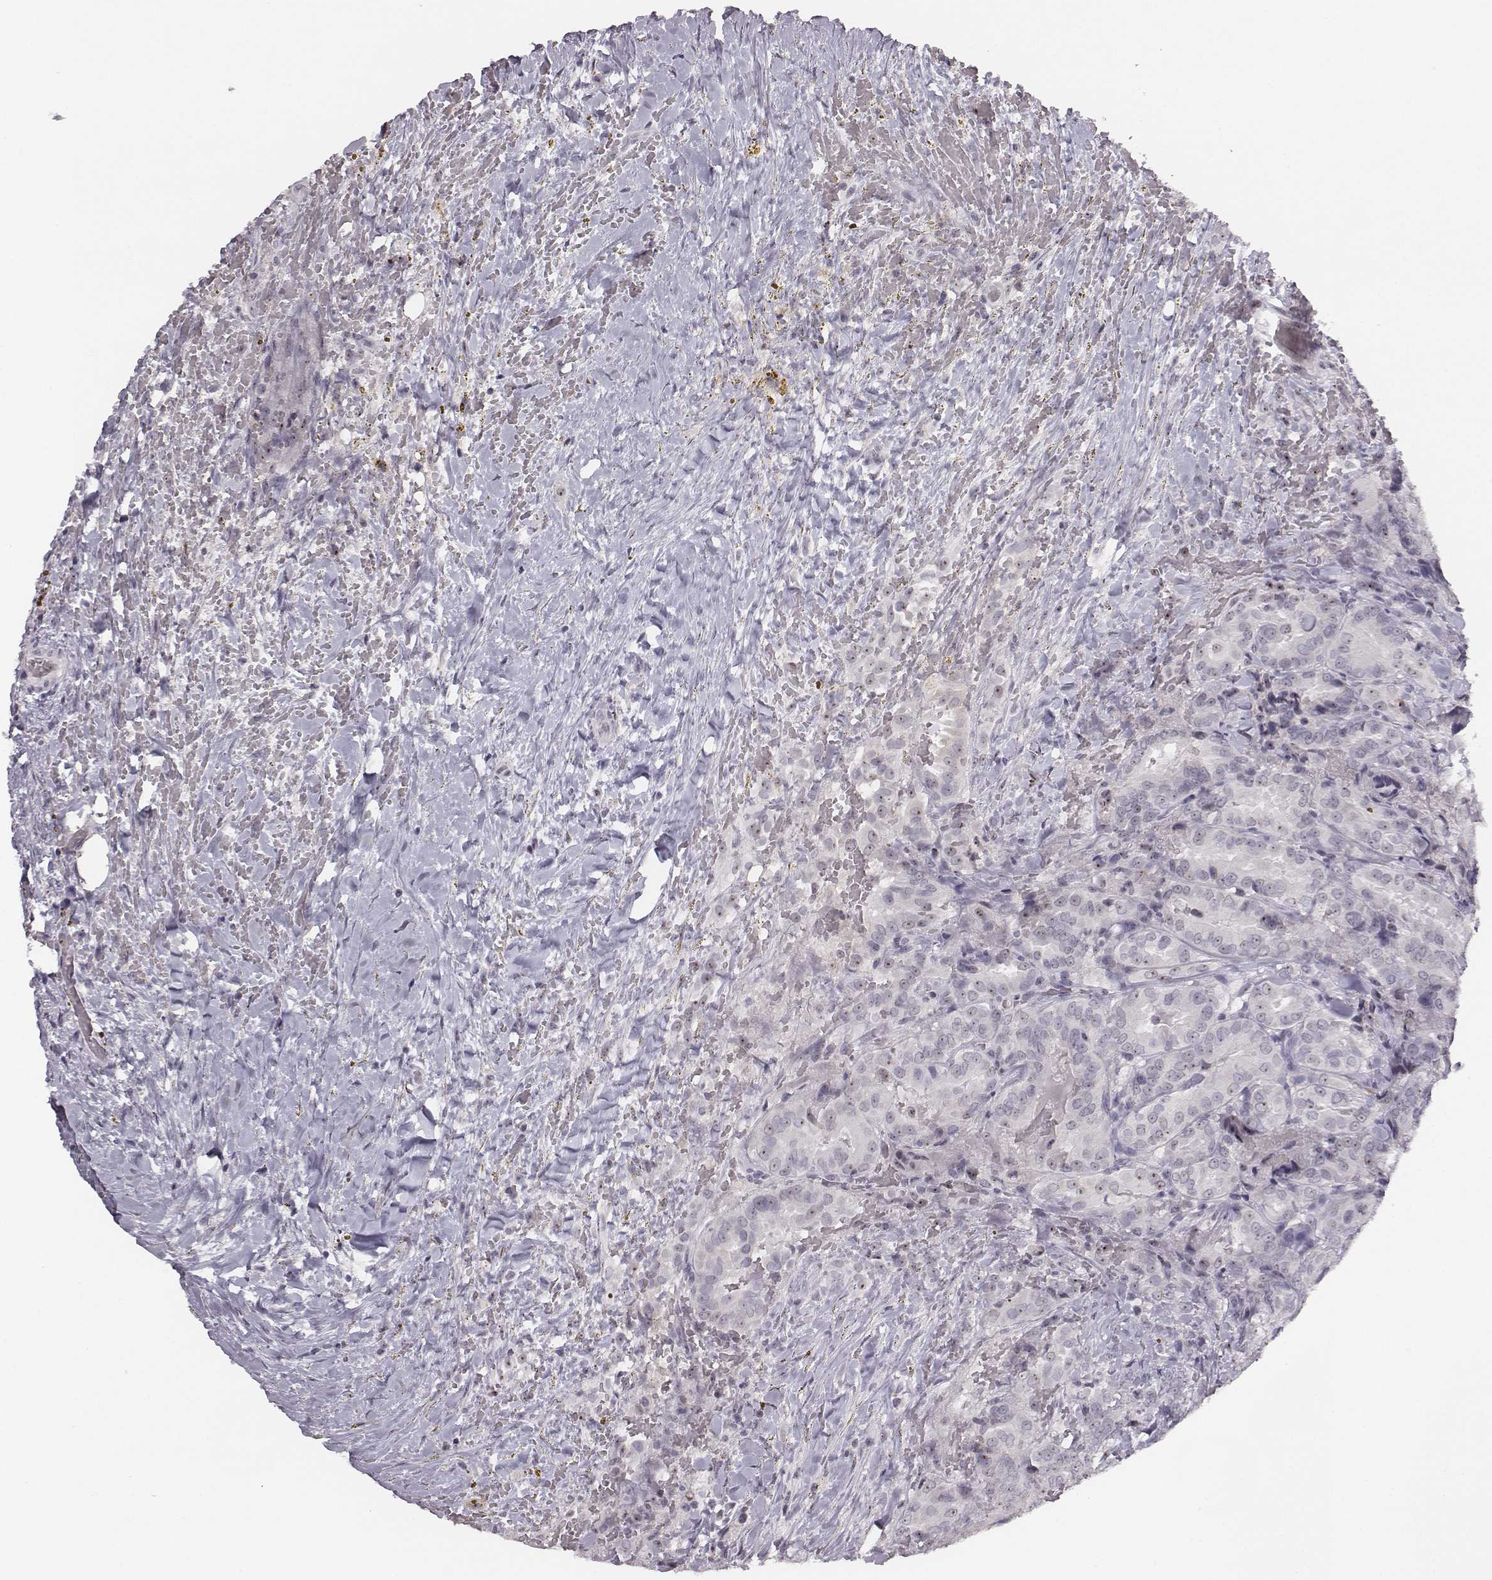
{"staining": {"intensity": "moderate", "quantity": "25%-75%", "location": "nuclear"}, "tissue": "thyroid cancer", "cell_type": "Tumor cells", "image_type": "cancer", "snomed": [{"axis": "morphology", "description": "Papillary adenocarcinoma, NOS"}, {"axis": "topography", "description": "Thyroid gland"}], "caption": "Moderate nuclear staining is present in about 25%-75% of tumor cells in thyroid cancer (papillary adenocarcinoma).", "gene": "NIFK", "patient": {"sex": "male", "age": 61}}